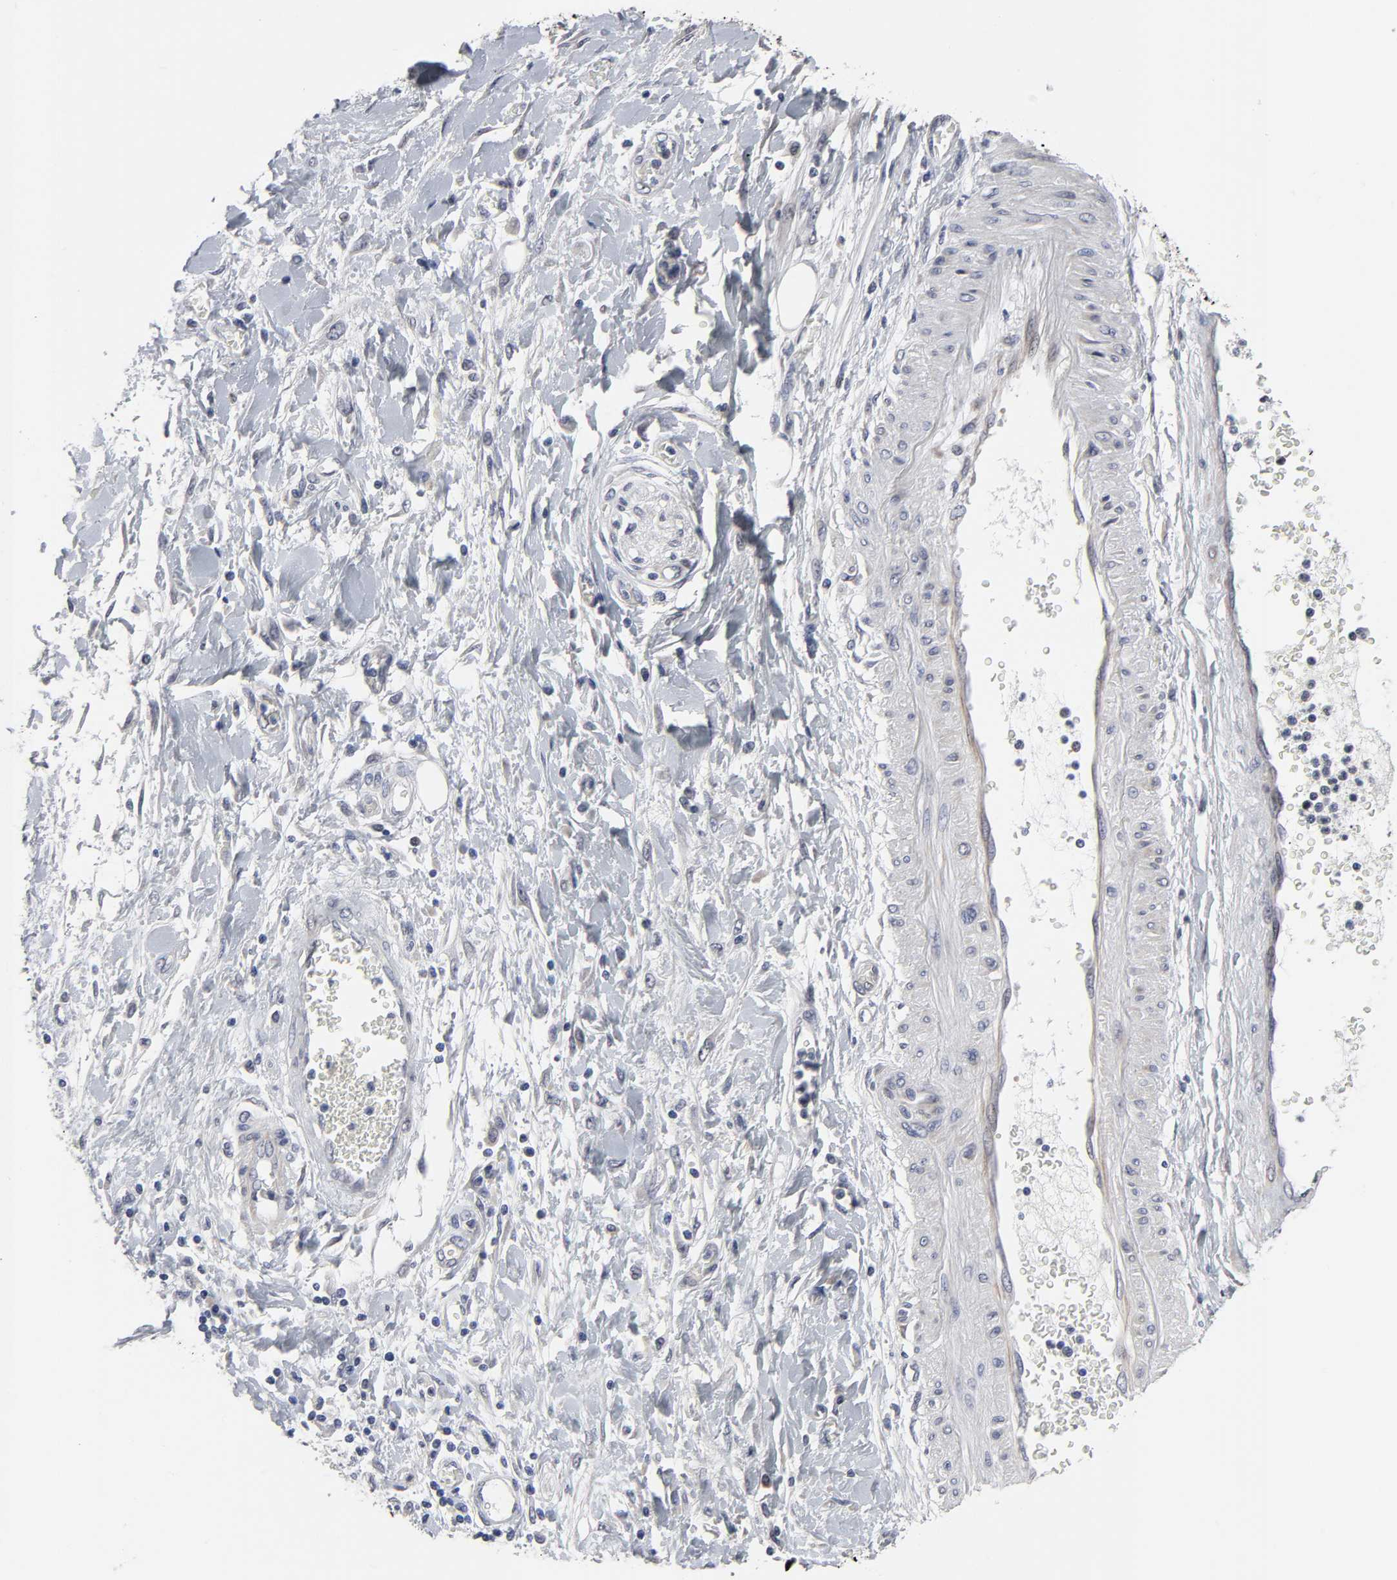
{"staining": {"intensity": "negative", "quantity": "none", "location": "none"}, "tissue": "pancreatic cancer", "cell_type": "Tumor cells", "image_type": "cancer", "snomed": [{"axis": "morphology", "description": "Adenocarcinoma, NOS"}, {"axis": "topography", "description": "Pancreas"}], "caption": "This is an IHC histopathology image of human adenocarcinoma (pancreatic). There is no expression in tumor cells.", "gene": "HNF4A", "patient": {"sex": "female", "age": 70}}